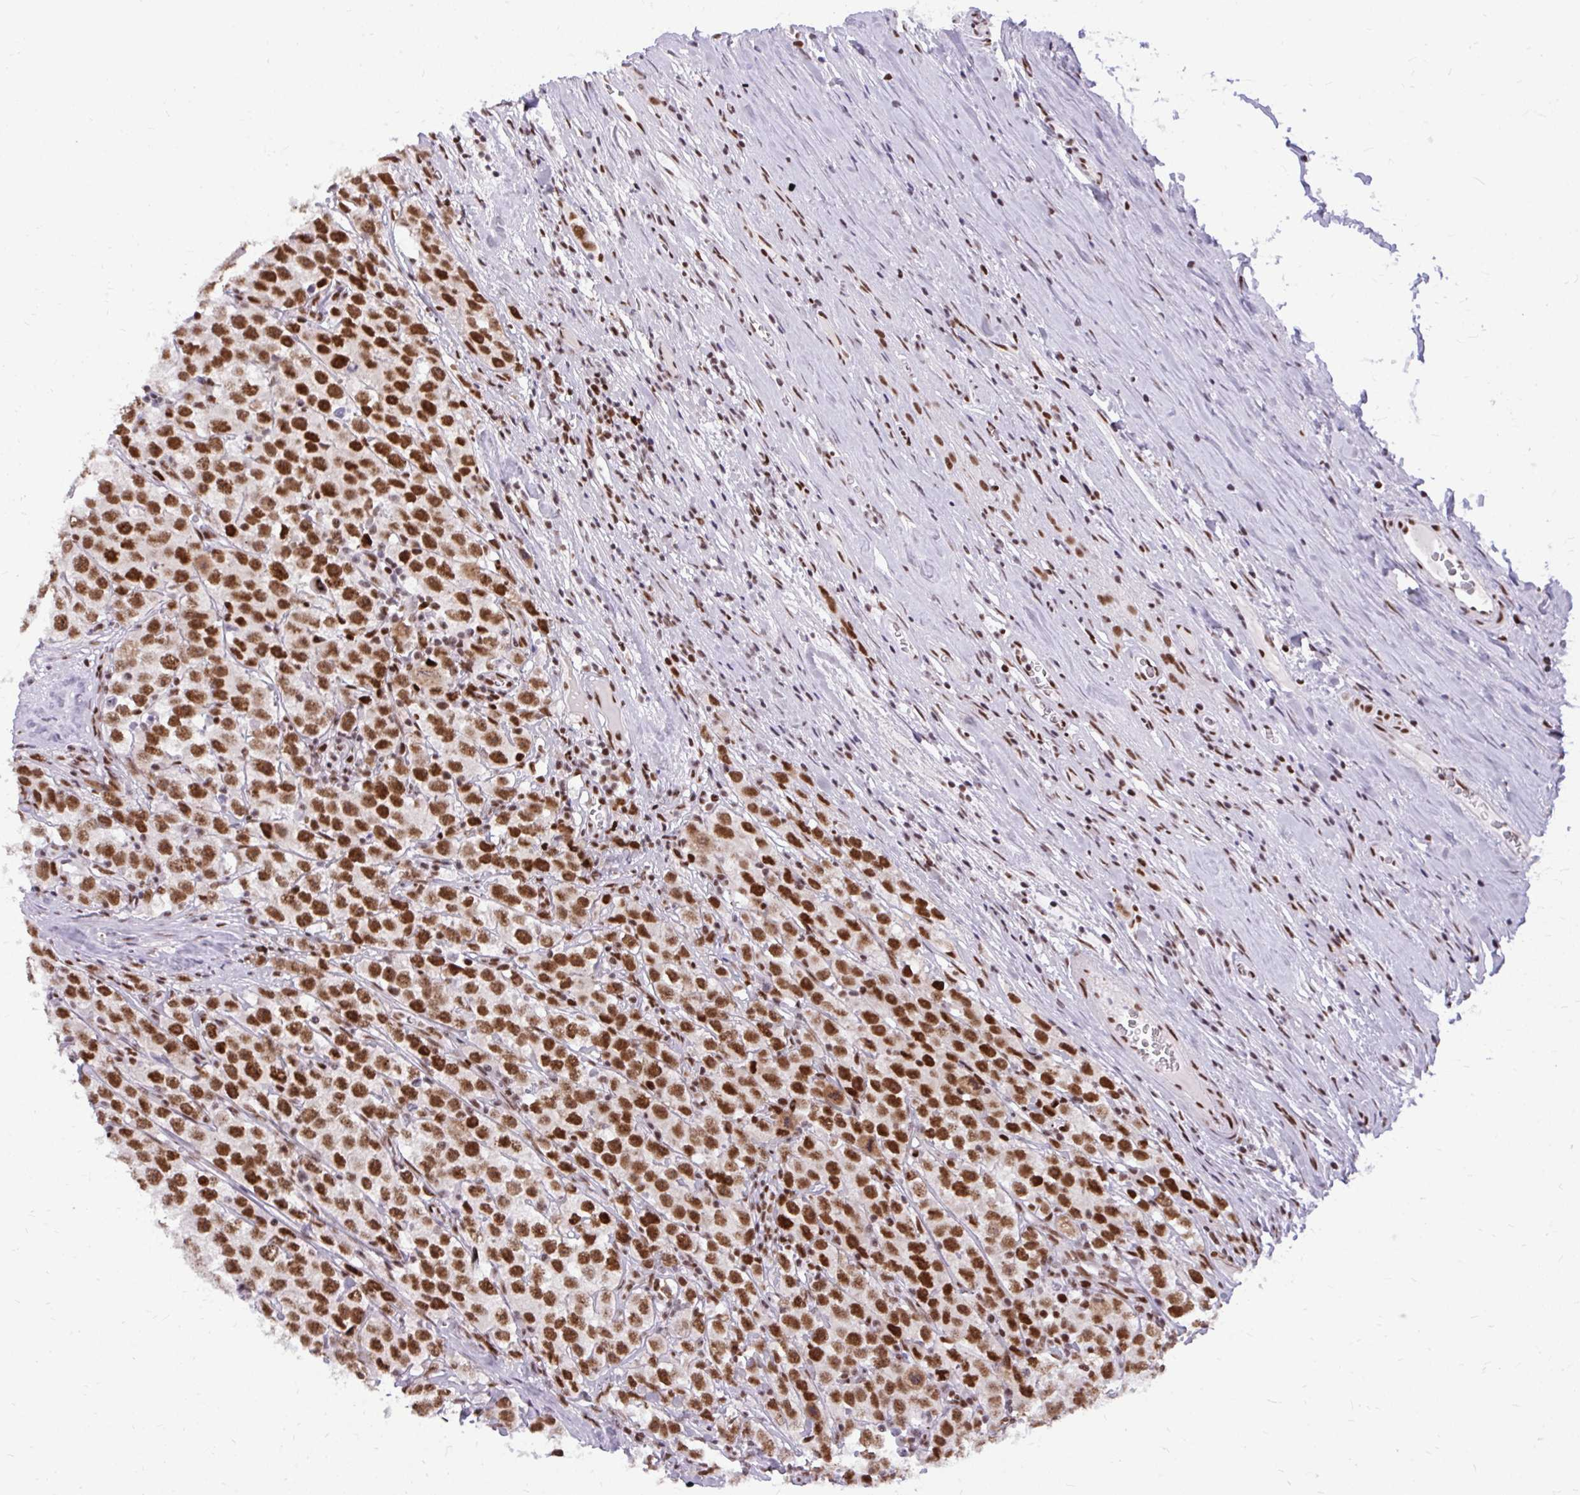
{"staining": {"intensity": "strong", "quantity": ">75%", "location": "nuclear"}, "tissue": "testis cancer", "cell_type": "Tumor cells", "image_type": "cancer", "snomed": [{"axis": "morphology", "description": "Seminoma, NOS"}, {"axis": "morphology", "description": "Carcinoma, Embryonal, NOS"}, {"axis": "topography", "description": "Testis"}], "caption": "A brown stain shows strong nuclear expression of a protein in human testis cancer (embryonal carcinoma) tumor cells.", "gene": "CDYL", "patient": {"sex": "male", "age": 52}}